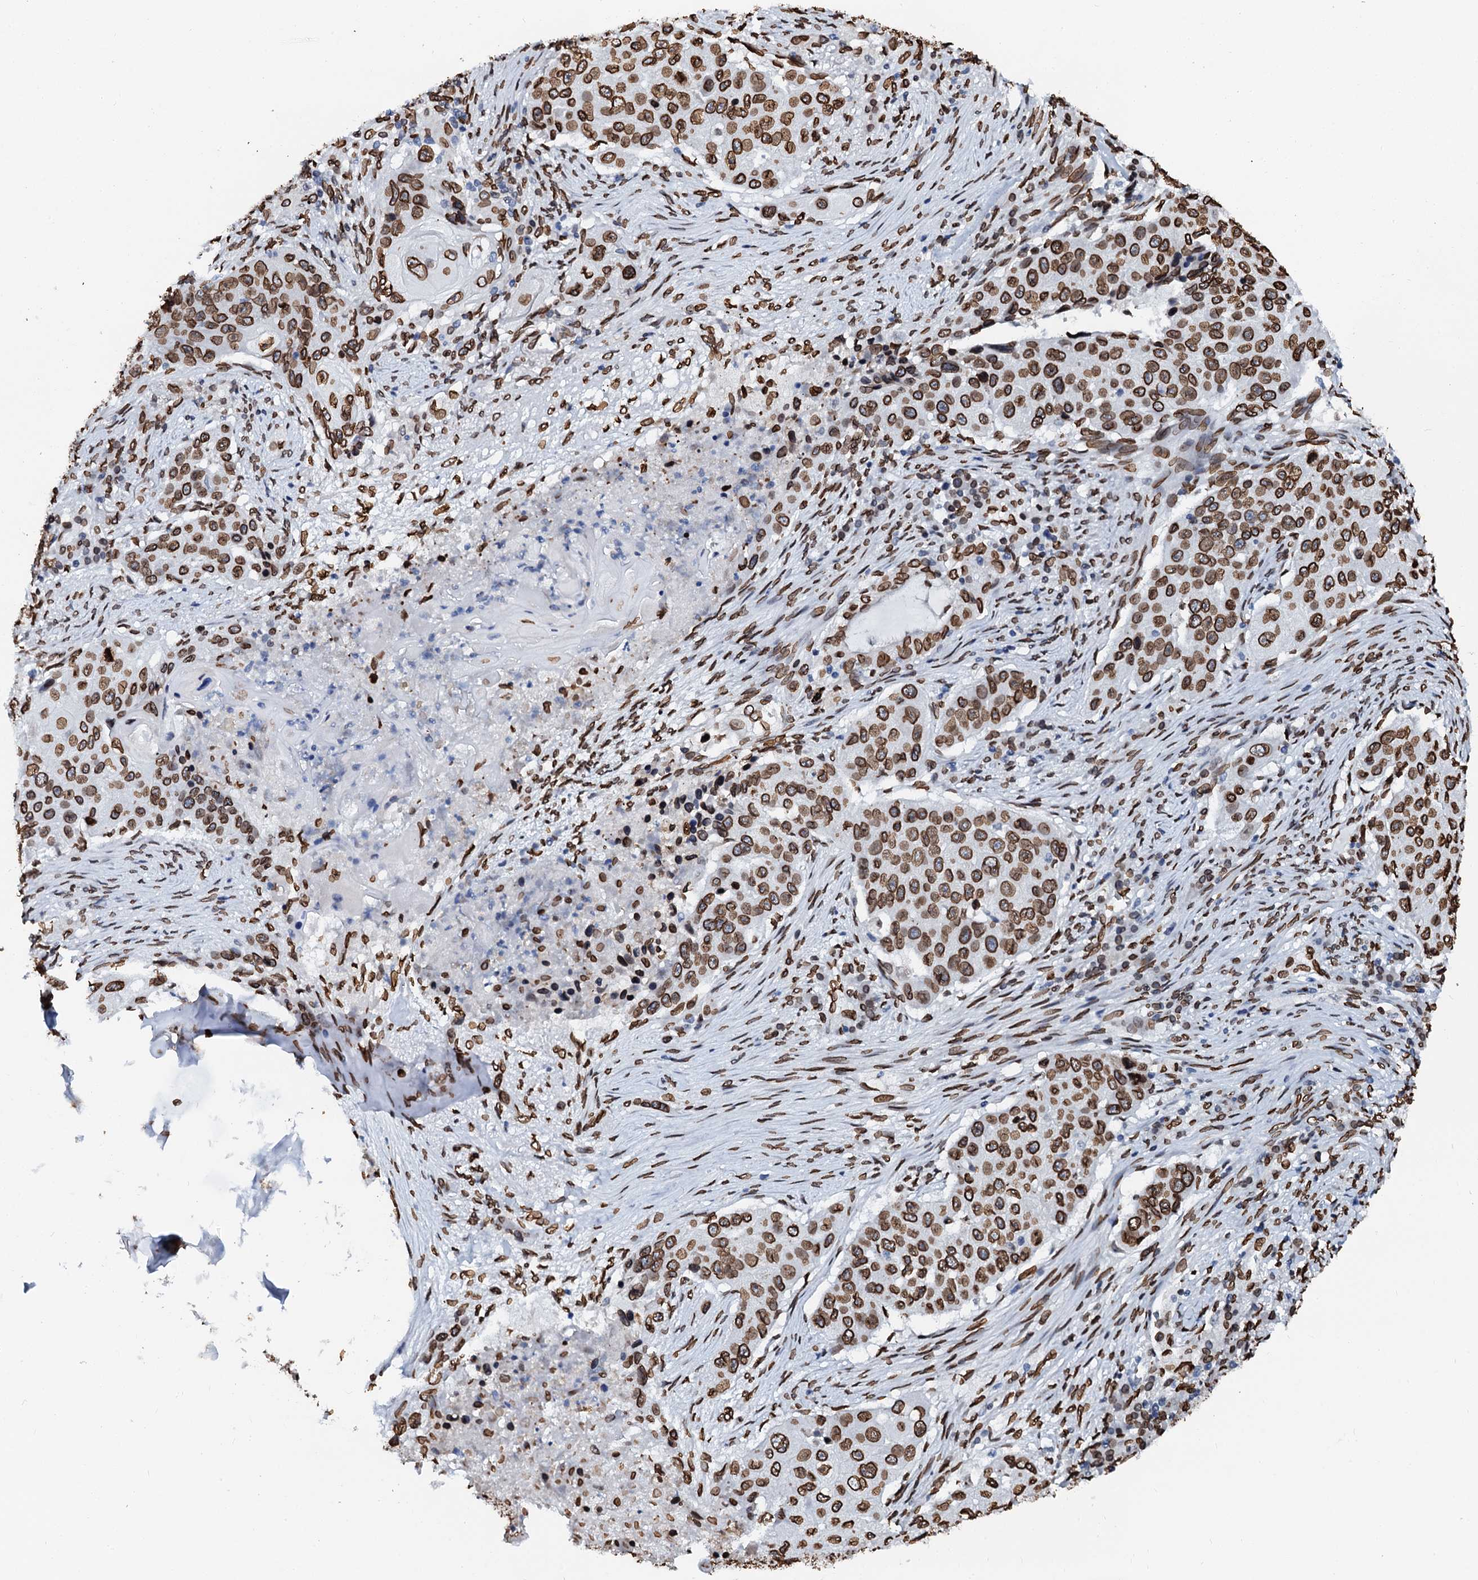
{"staining": {"intensity": "moderate", "quantity": ">75%", "location": "cytoplasmic/membranous,nuclear"}, "tissue": "lung cancer", "cell_type": "Tumor cells", "image_type": "cancer", "snomed": [{"axis": "morphology", "description": "Squamous cell carcinoma, NOS"}, {"axis": "topography", "description": "Lung"}], "caption": "IHC of human lung squamous cell carcinoma displays medium levels of moderate cytoplasmic/membranous and nuclear staining in about >75% of tumor cells. (brown staining indicates protein expression, while blue staining denotes nuclei).", "gene": "KATNAL2", "patient": {"sex": "female", "age": 63}}